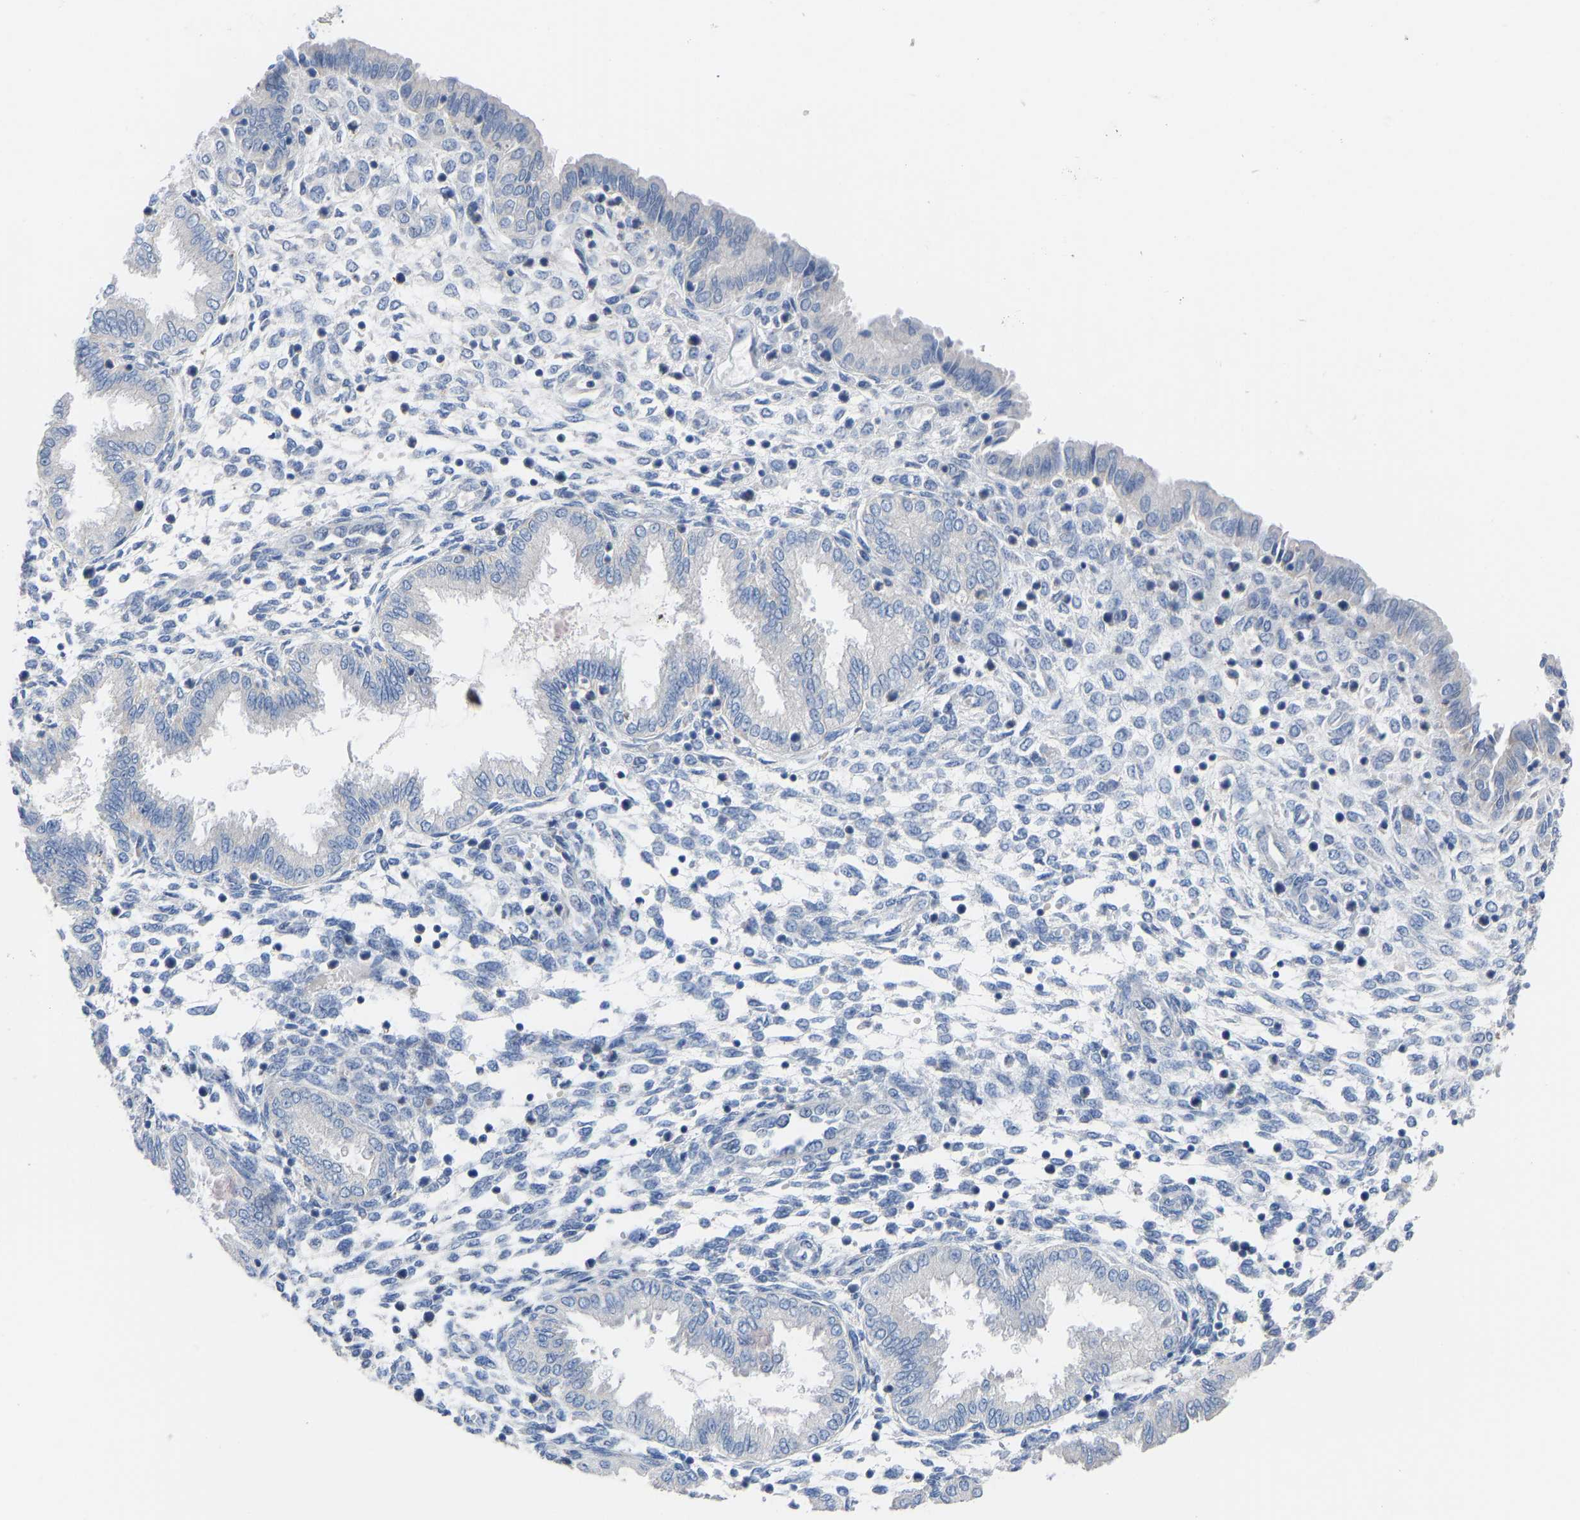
{"staining": {"intensity": "negative", "quantity": "none", "location": "none"}, "tissue": "endometrium", "cell_type": "Cells in endometrial stroma", "image_type": "normal", "snomed": [{"axis": "morphology", "description": "Normal tissue, NOS"}, {"axis": "topography", "description": "Endometrium"}], "caption": "This is an immunohistochemistry (IHC) image of normal endometrium. There is no staining in cells in endometrial stroma.", "gene": "OLIG2", "patient": {"sex": "female", "age": 33}}